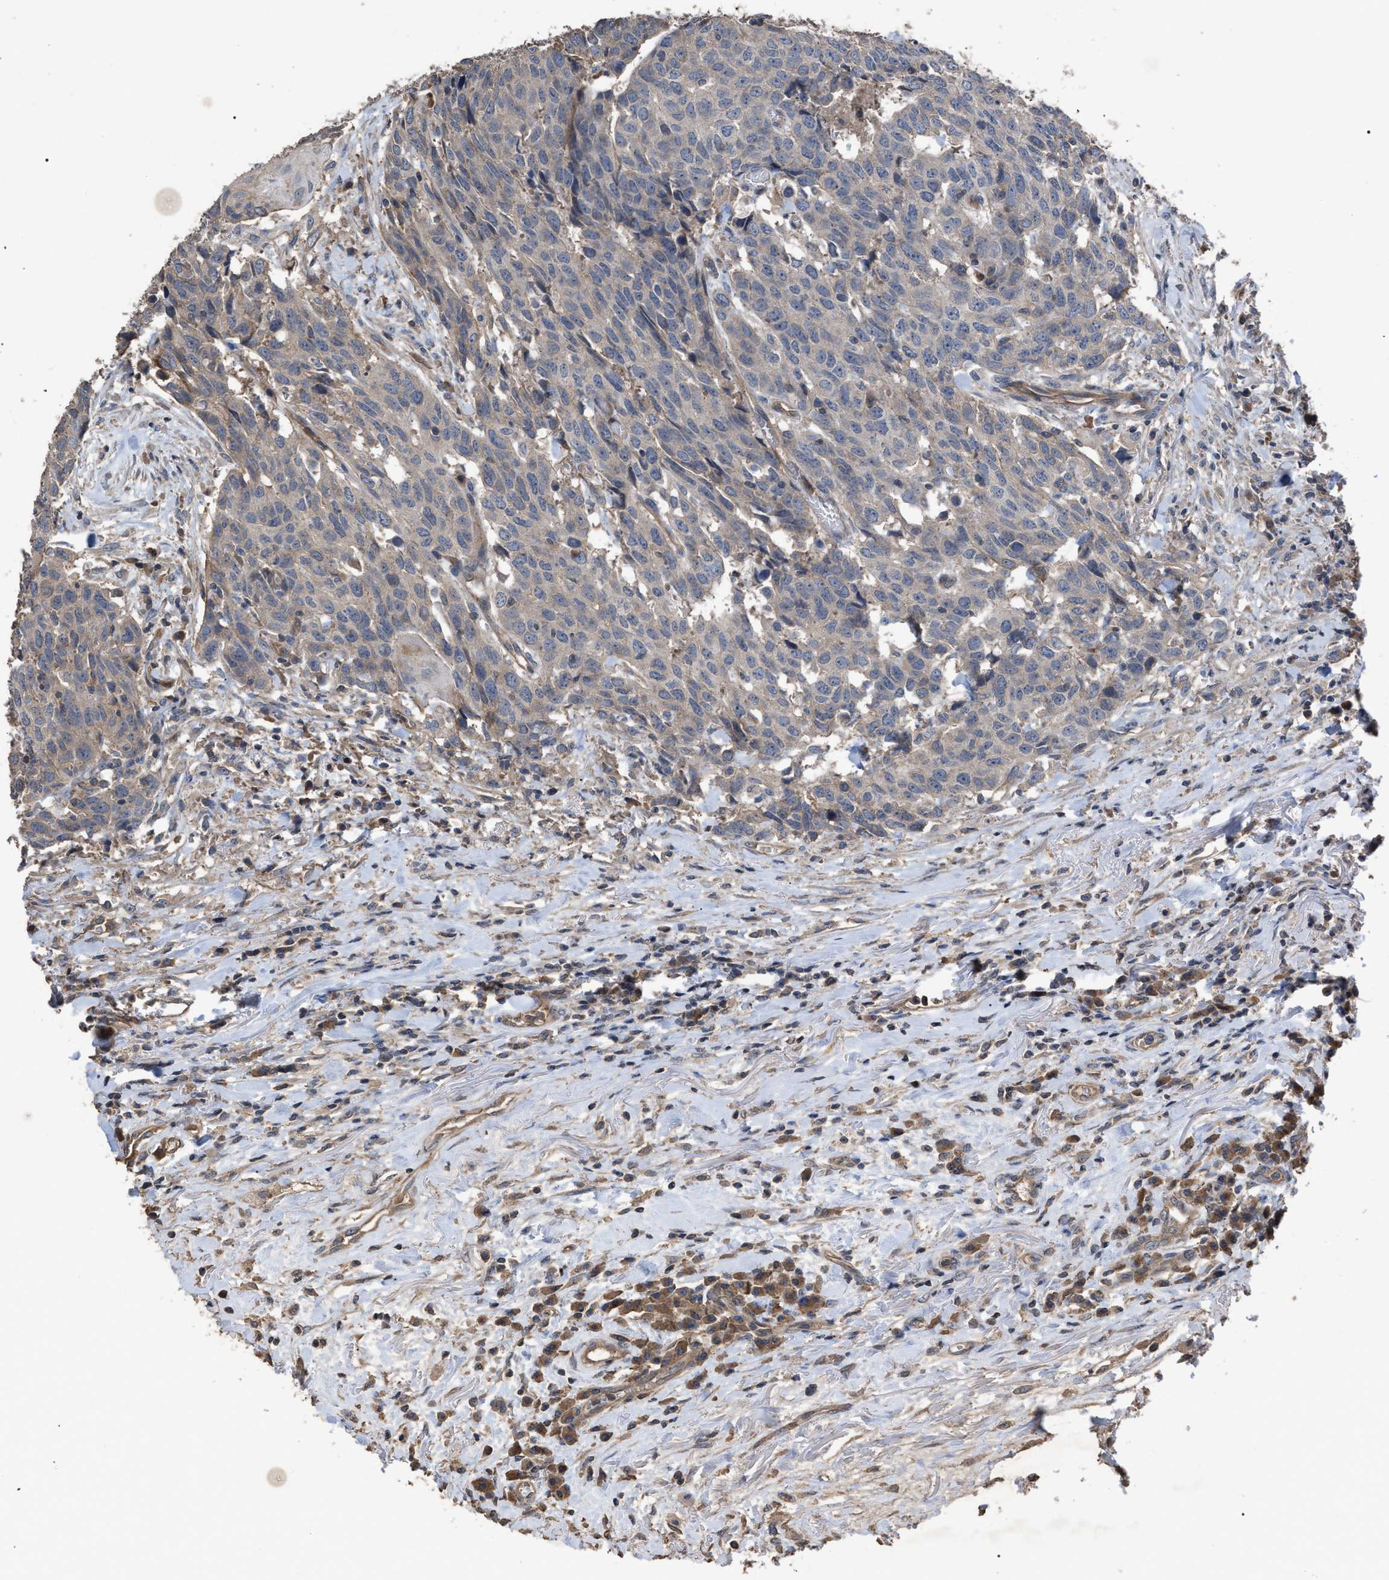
{"staining": {"intensity": "weak", "quantity": "<25%", "location": "cytoplasmic/membranous"}, "tissue": "head and neck cancer", "cell_type": "Tumor cells", "image_type": "cancer", "snomed": [{"axis": "morphology", "description": "Squamous cell carcinoma, NOS"}, {"axis": "topography", "description": "Head-Neck"}], "caption": "This is an immunohistochemistry image of head and neck cancer (squamous cell carcinoma). There is no positivity in tumor cells.", "gene": "BTN2A1", "patient": {"sex": "male", "age": 66}}